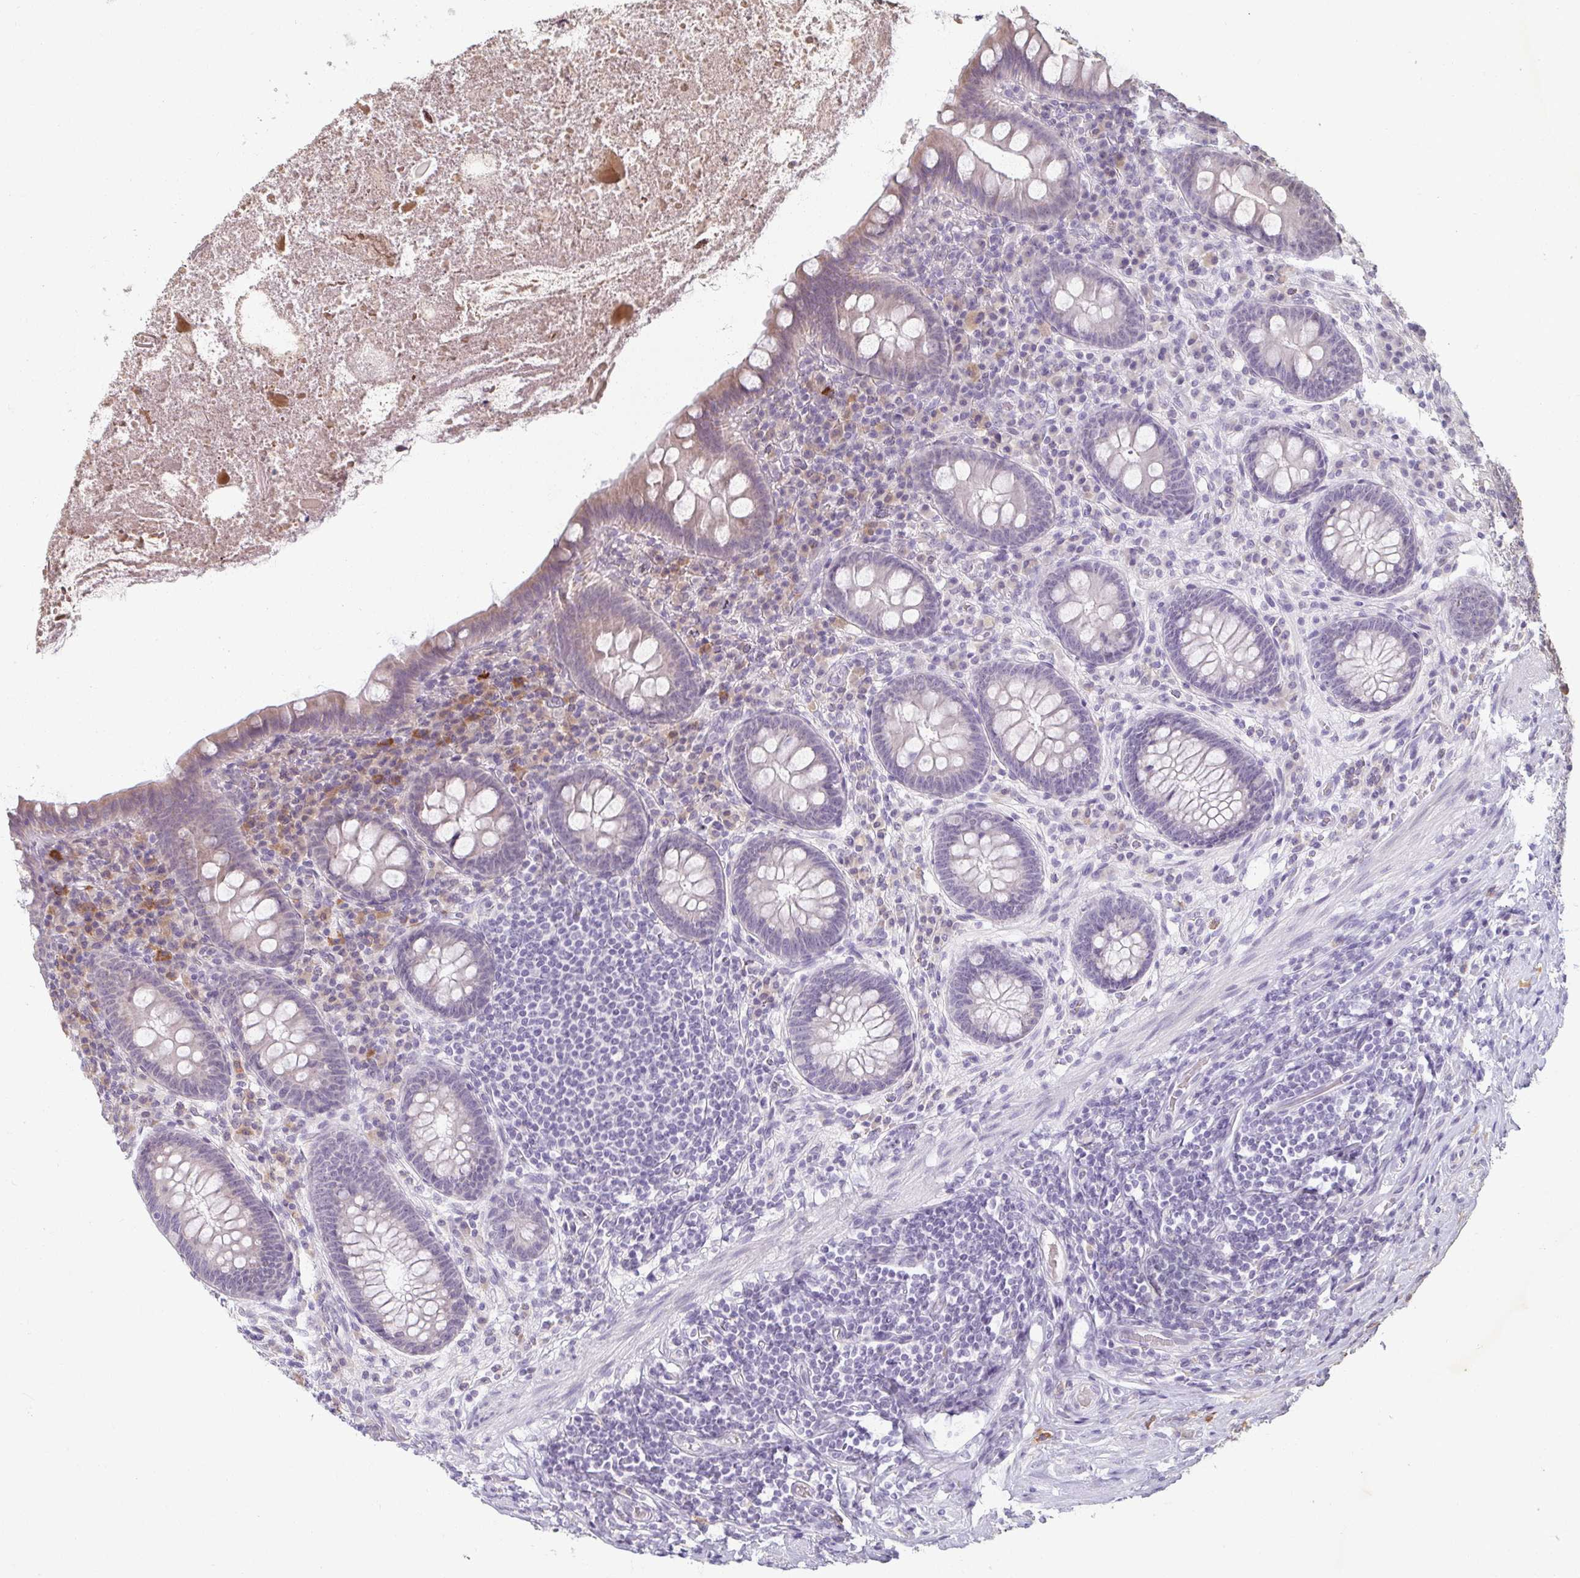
{"staining": {"intensity": "weak", "quantity": "<25%", "location": "cytoplasmic/membranous"}, "tissue": "appendix", "cell_type": "Glandular cells", "image_type": "normal", "snomed": [{"axis": "morphology", "description": "Normal tissue, NOS"}, {"axis": "topography", "description": "Appendix"}], "caption": "Immunohistochemistry image of unremarkable appendix: human appendix stained with DAB exhibits no significant protein expression in glandular cells.", "gene": "DDN", "patient": {"sex": "male", "age": 71}}